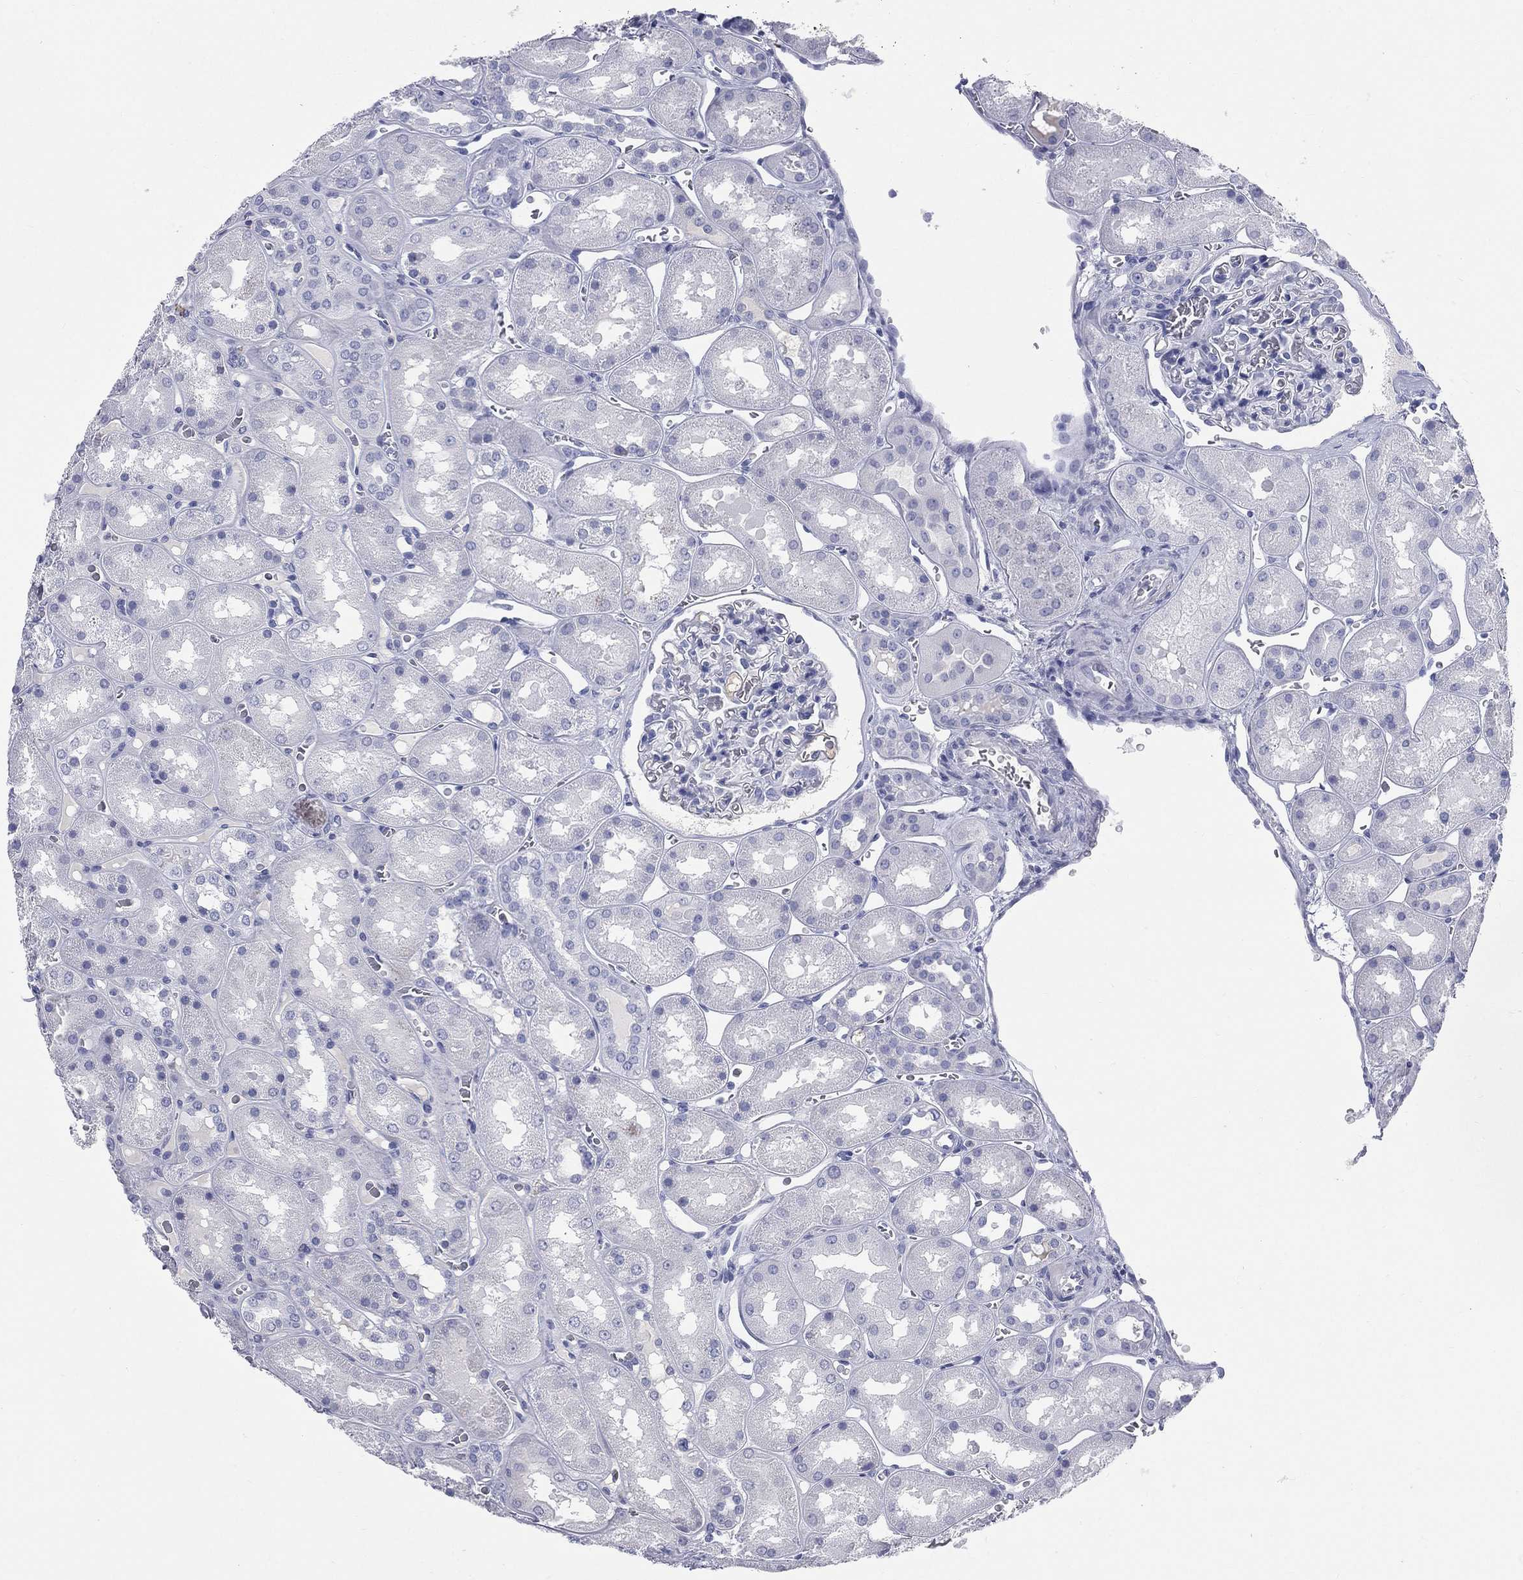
{"staining": {"intensity": "negative", "quantity": "none", "location": "none"}, "tissue": "kidney", "cell_type": "Cells in glomeruli", "image_type": "normal", "snomed": [{"axis": "morphology", "description": "Normal tissue, NOS"}, {"axis": "topography", "description": "Kidney"}], "caption": "There is no significant staining in cells in glomeruli of kidney. Brightfield microscopy of immunohistochemistry (IHC) stained with DAB (brown) and hematoxylin (blue), captured at high magnification.", "gene": "HP", "patient": {"sex": "male", "age": 73}}